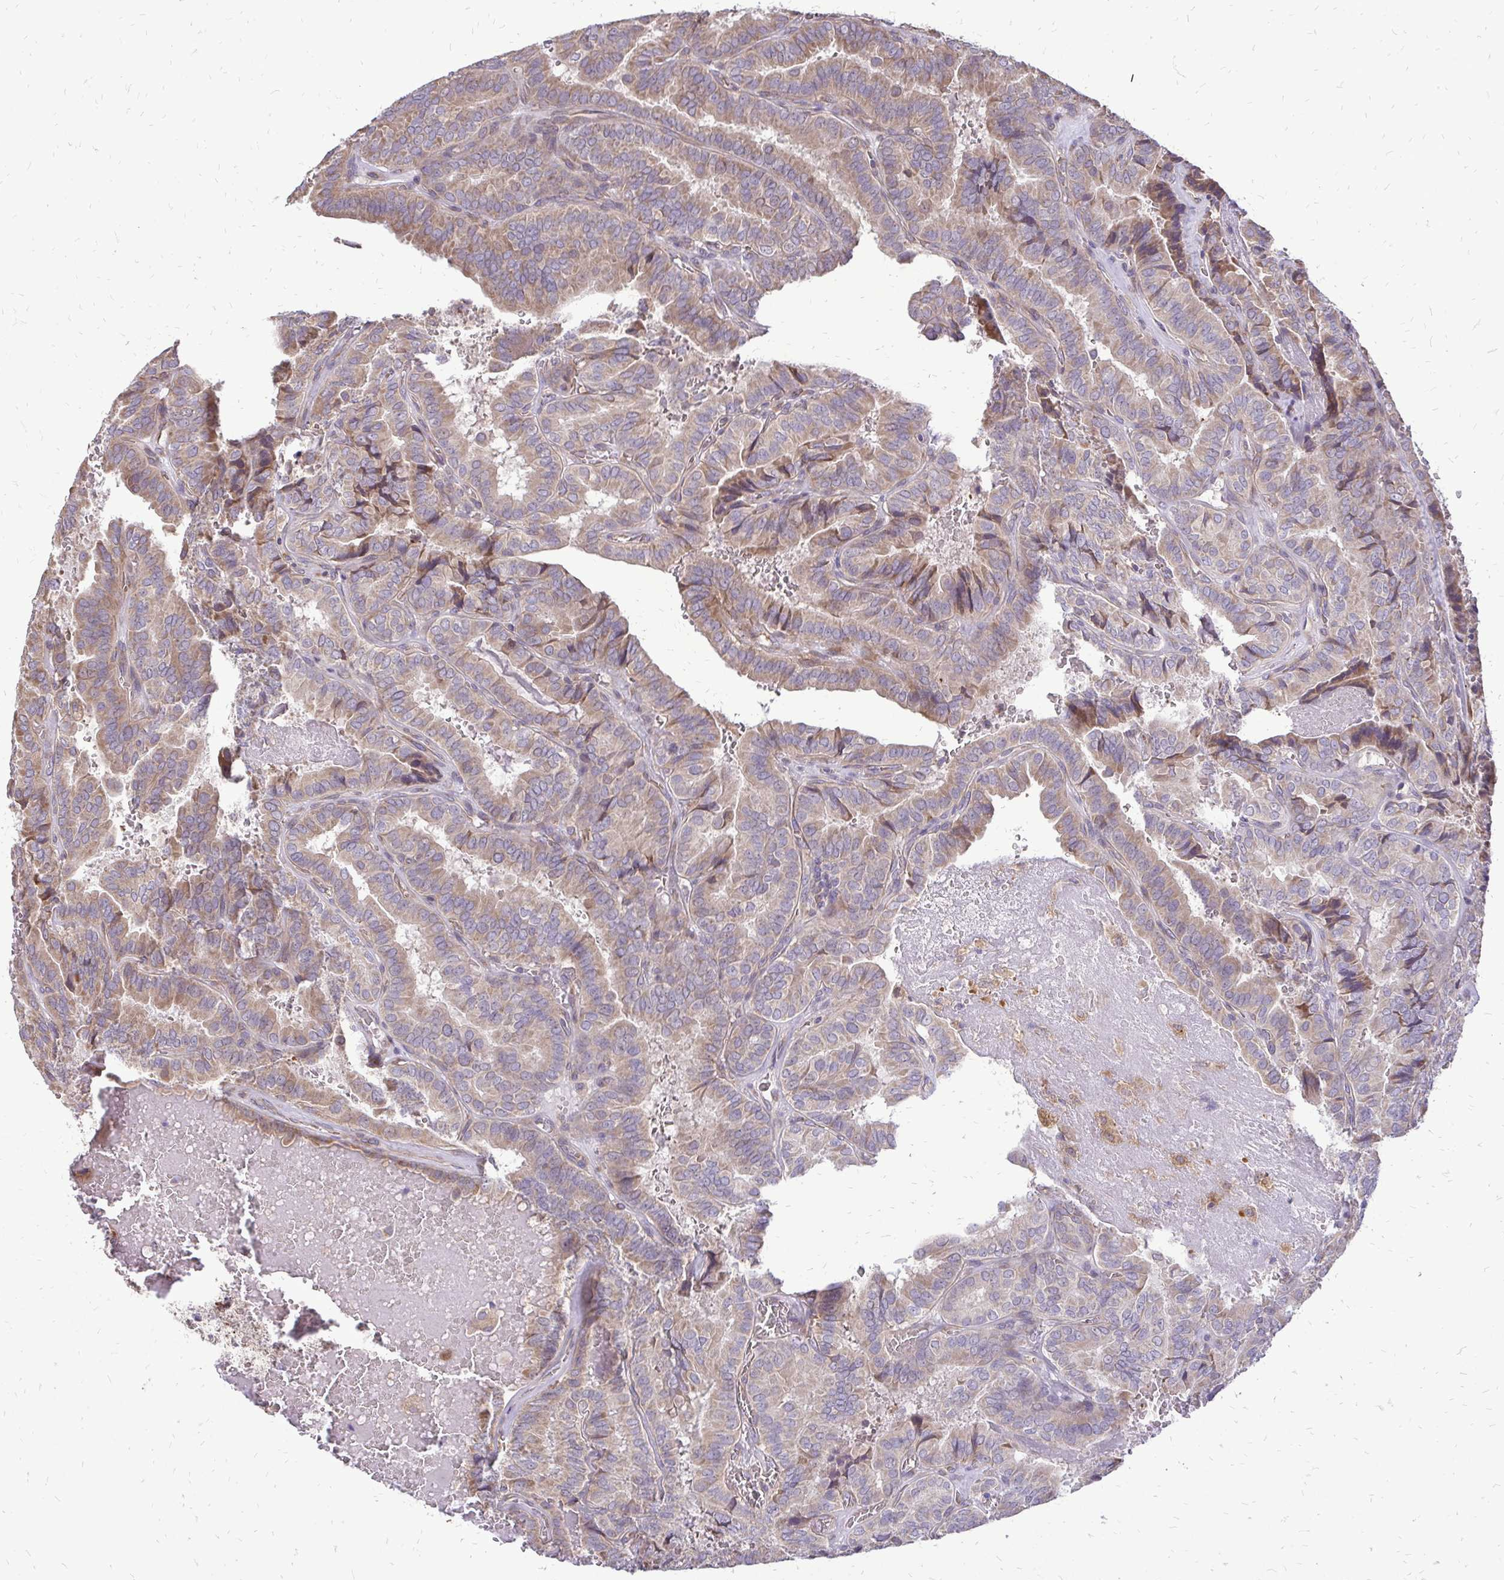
{"staining": {"intensity": "weak", "quantity": "25%-75%", "location": "cytoplasmic/membranous"}, "tissue": "thyroid cancer", "cell_type": "Tumor cells", "image_type": "cancer", "snomed": [{"axis": "morphology", "description": "Papillary adenocarcinoma, NOS"}, {"axis": "topography", "description": "Thyroid gland"}], "caption": "Protein analysis of papillary adenocarcinoma (thyroid) tissue displays weak cytoplasmic/membranous positivity in about 25%-75% of tumor cells.", "gene": "RPS3", "patient": {"sex": "female", "age": 75}}